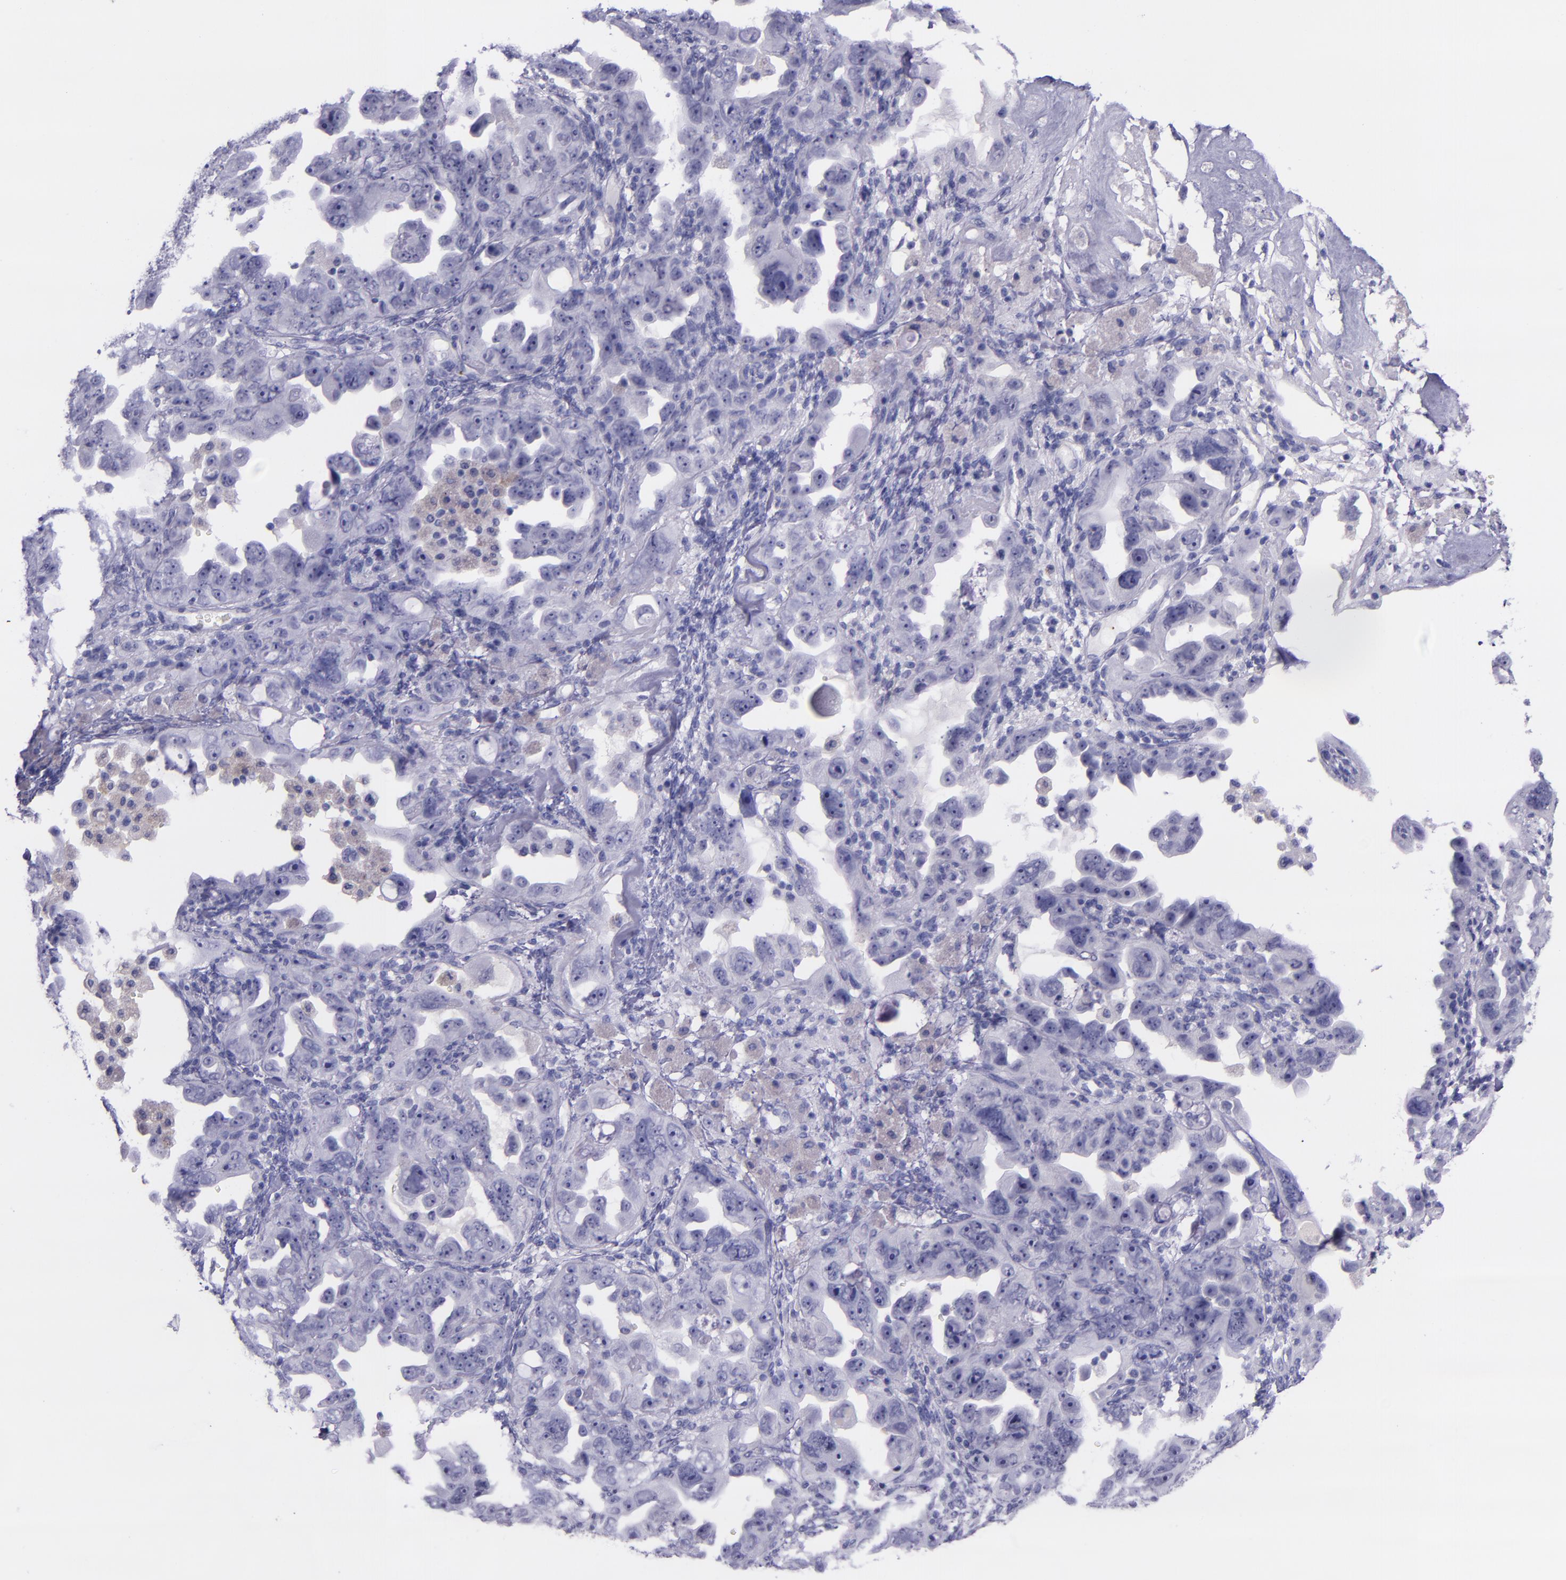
{"staining": {"intensity": "negative", "quantity": "none", "location": "none"}, "tissue": "ovarian cancer", "cell_type": "Tumor cells", "image_type": "cancer", "snomed": [{"axis": "morphology", "description": "Cystadenocarcinoma, serous, NOS"}, {"axis": "topography", "description": "Ovary"}], "caption": "IHC of ovarian serous cystadenocarcinoma reveals no staining in tumor cells.", "gene": "SELE", "patient": {"sex": "female", "age": 66}}